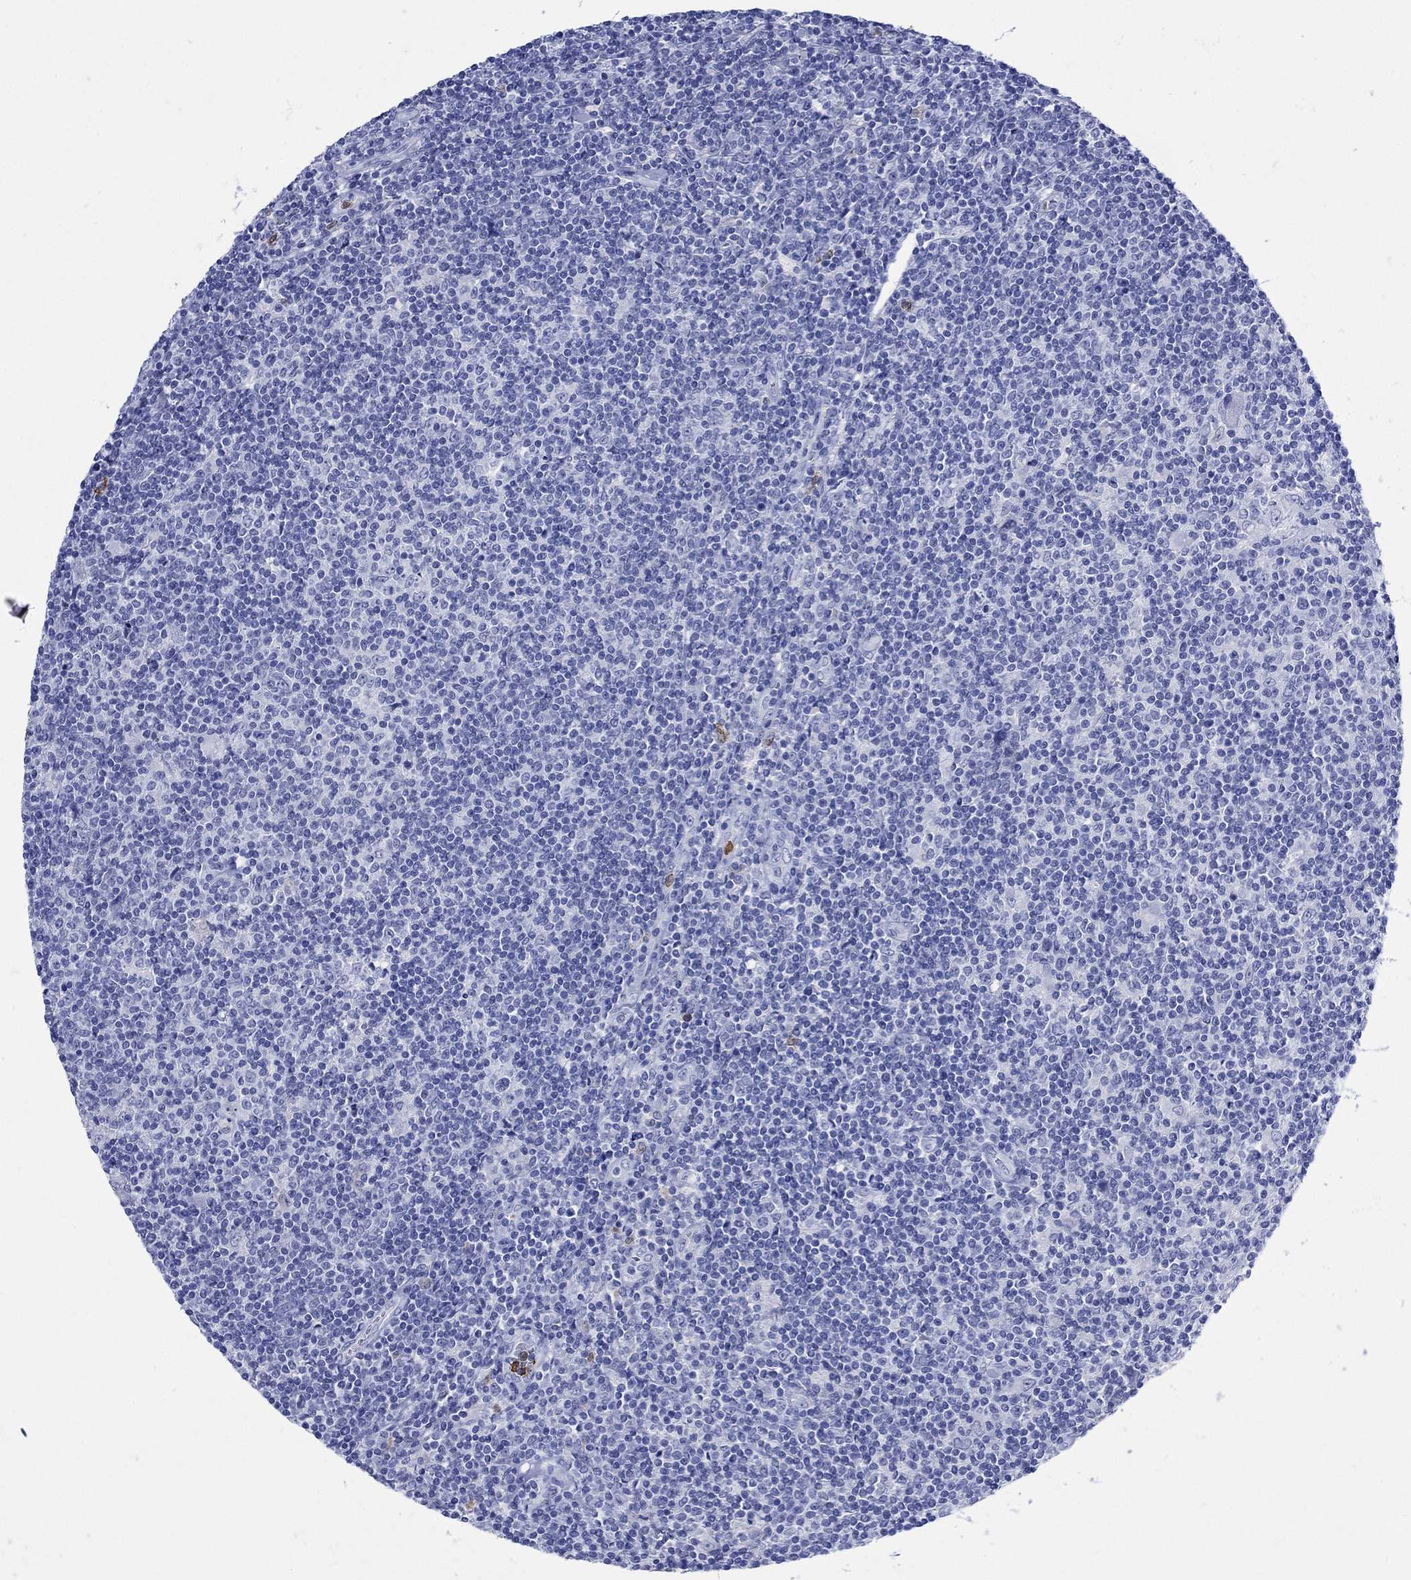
{"staining": {"intensity": "negative", "quantity": "none", "location": "none"}, "tissue": "lymphoma", "cell_type": "Tumor cells", "image_type": "cancer", "snomed": [{"axis": "morphology", "description": "Hodgkin's disease, NOS"}, {"axis": "topography", "description": "Lymph node"}], "caption": "Immunohistochemical staining of human lymphoma reveals no significant positivity in tumor cells.", "gene": "LINGO3", "patient": {"sex": "male", "age": 40}}